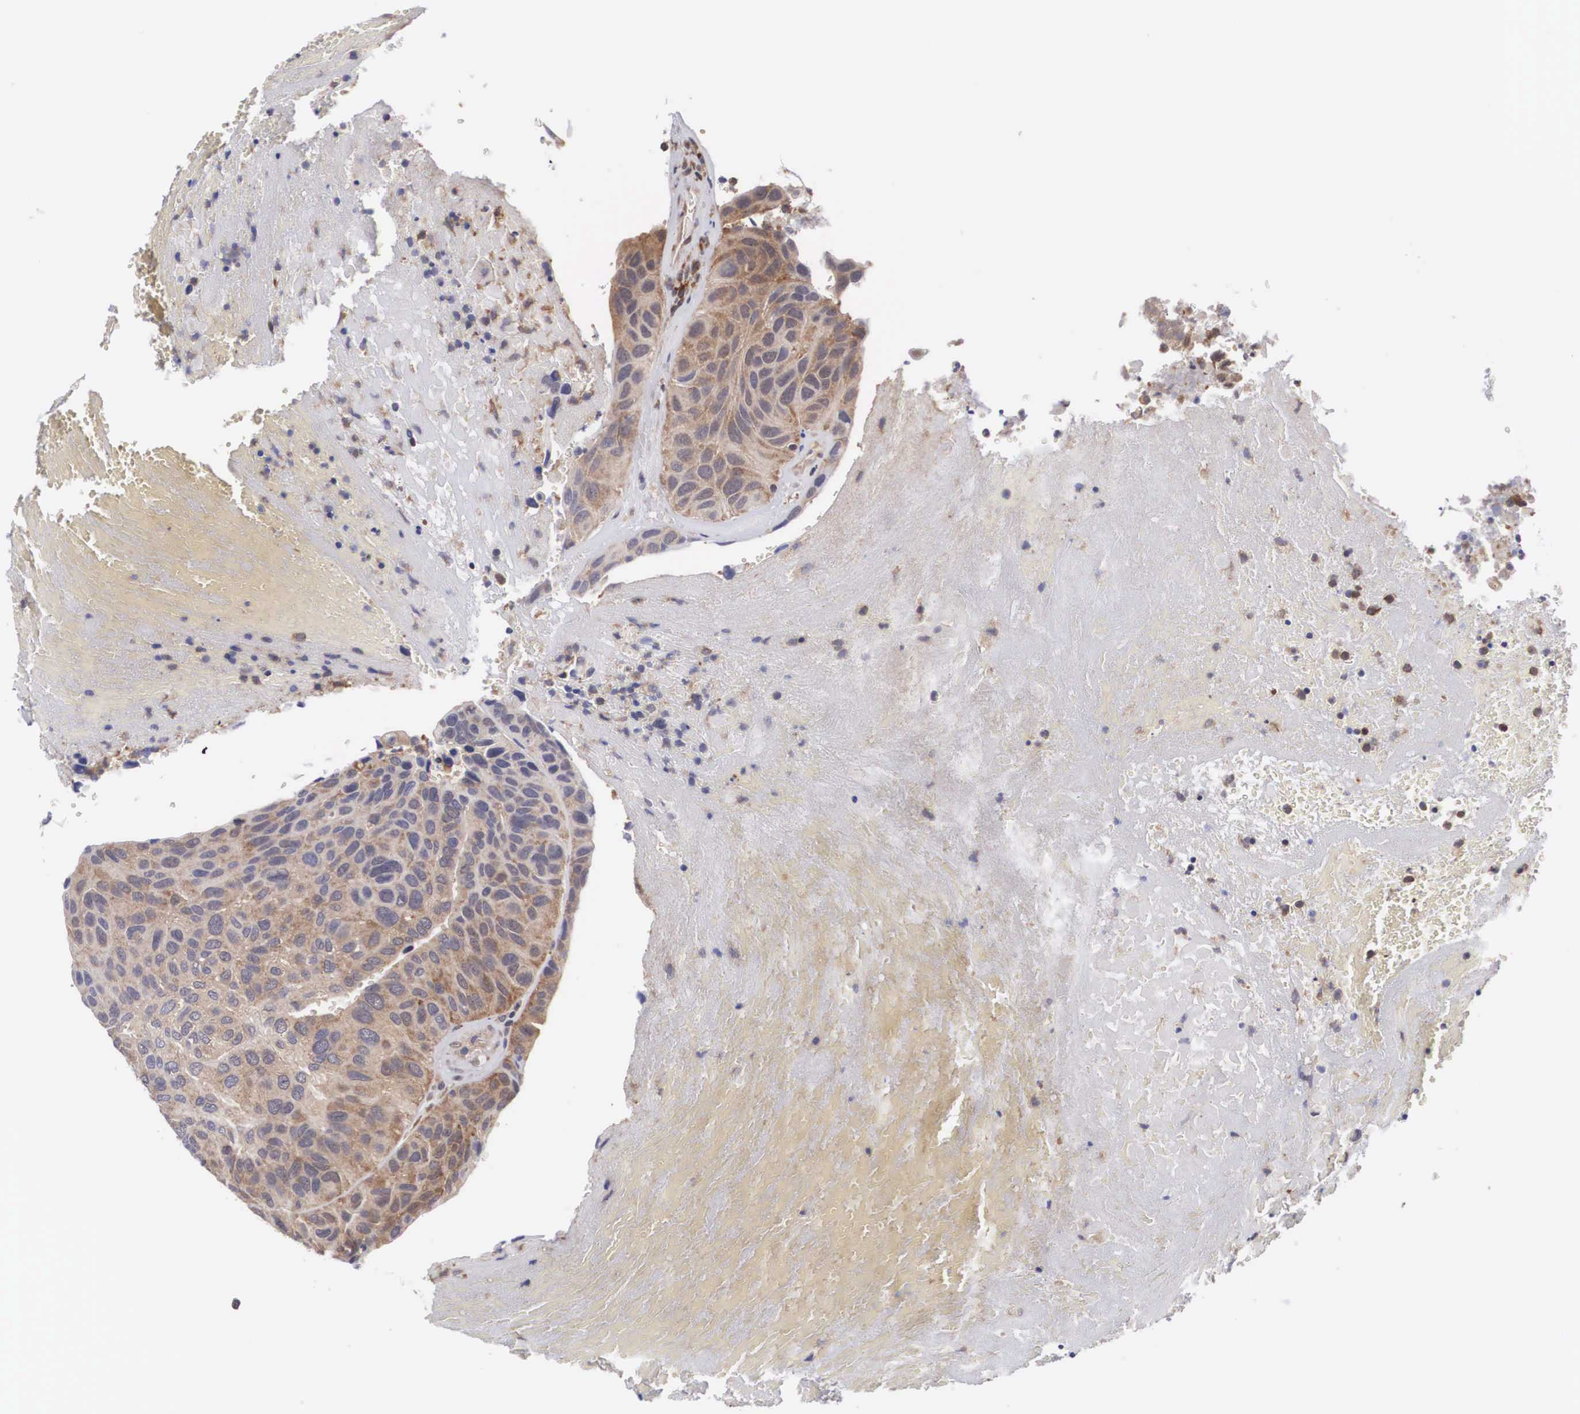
{"staining": {"intensity": "weak", "quantity": ">75%", "location": "cytoplasmic/membranous"}, "tissue": "urothelial cancer", "cell_type": "Tumor cells", "image_type": "cancer", "snomed": [{"axis": "morphology", "description": "Urothelial carcinoma, High grade"}, {"axis": "topography", "description": "Urinary bladder"}], "caption": "A micrograph of human high-grade urothelial carcinoma stained for a protein shows weak cytoplasmic/membranous brown staining in tumor cells. (DAB IHC with brightfield microscopy, high magnification).", "gene": "ADSL", "patient": {"sex": "male", "age": 66}}